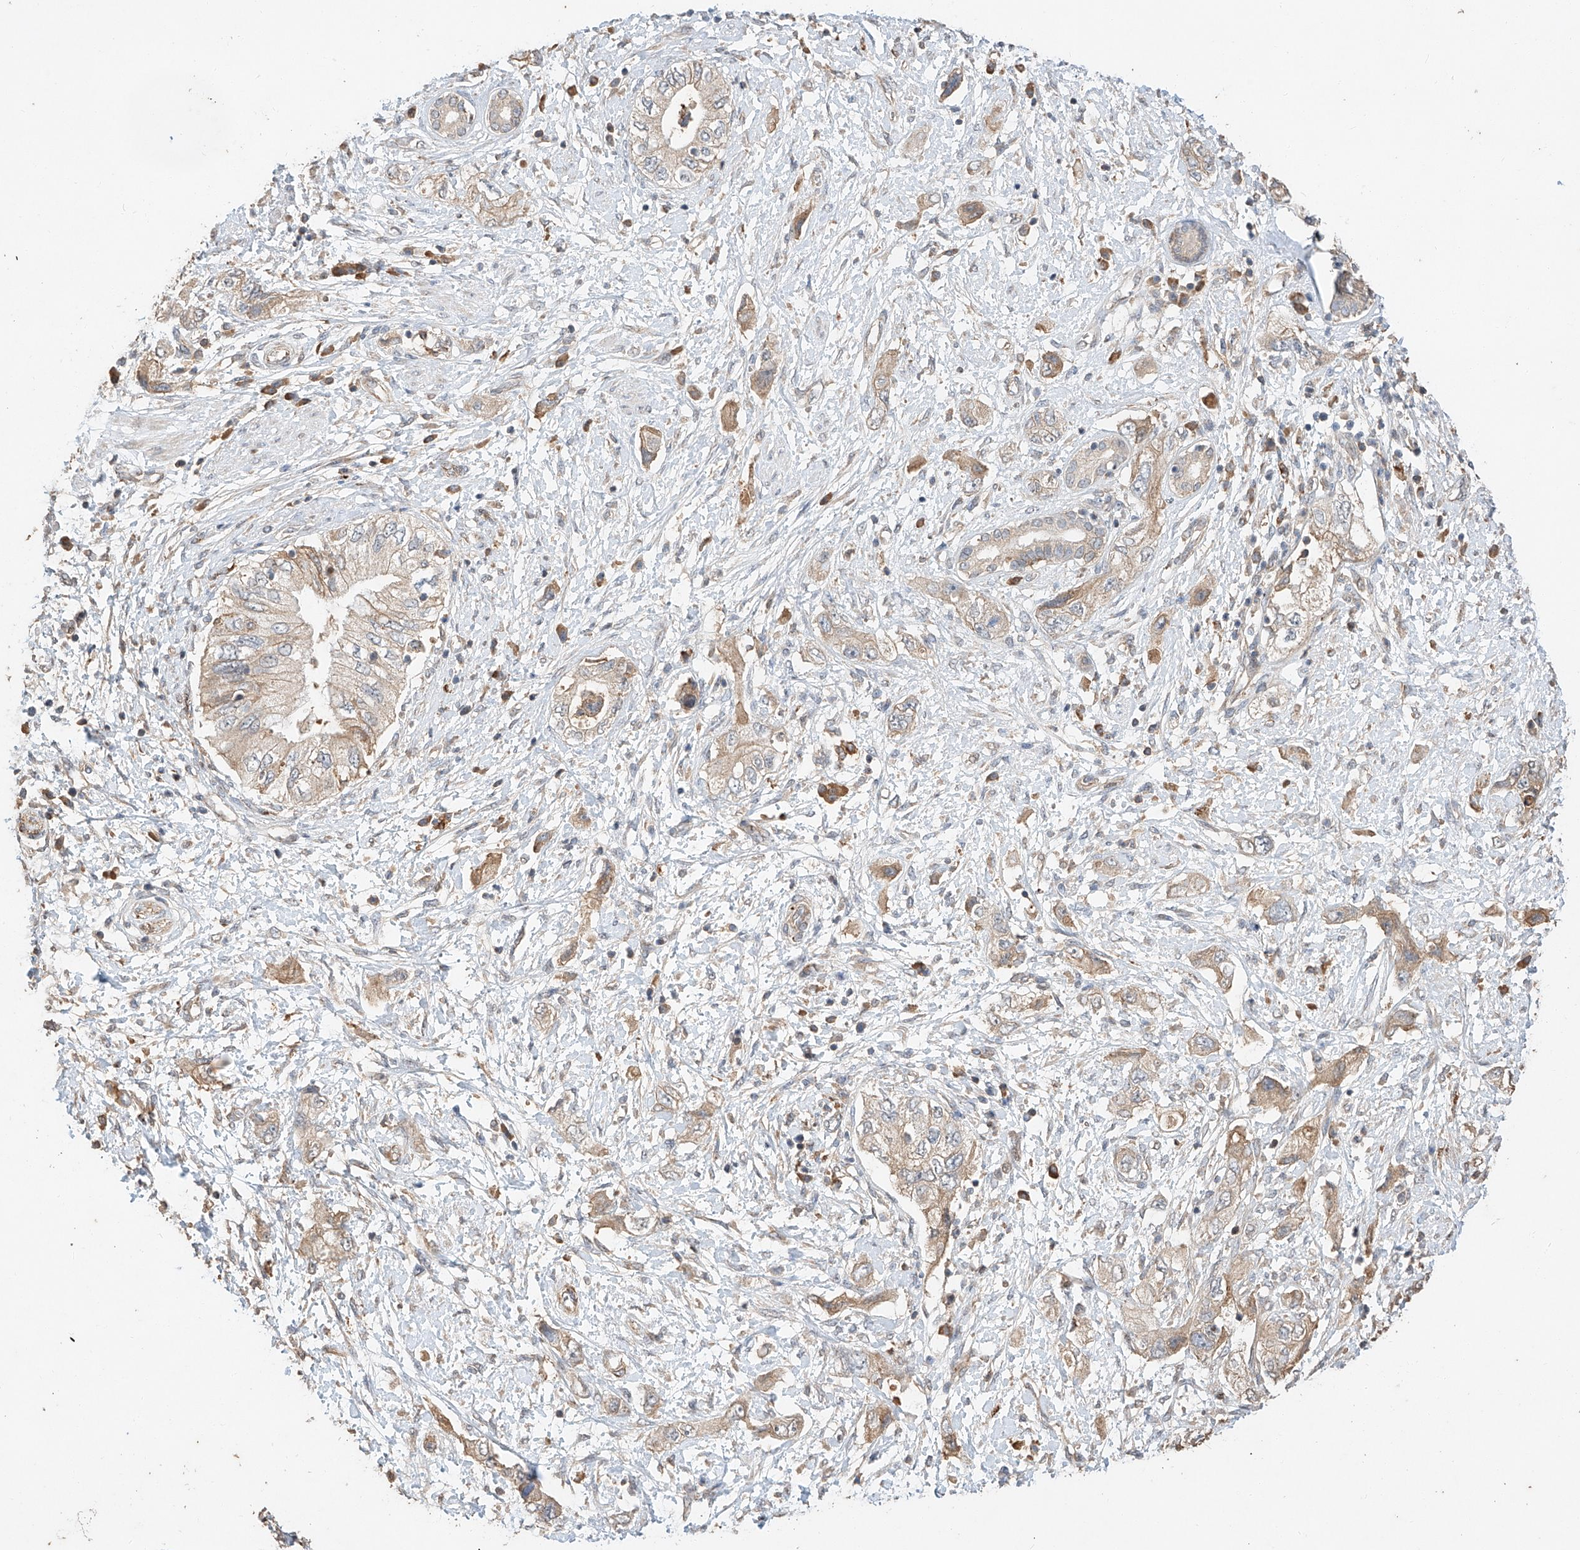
{"staining": {"intensity": "moderate", "quantity": "25%-75%", "location": "cytoplasmic/membranous"}, "tissue": "pancreatic cancer", "cell_type": "Tumor cells", "image_type": "cancer", "snomed": [{"axis": "morphology", "description": "Adenocarcinoma, NOS"}, {"axis": "topography", "description": "Pancreas"}], "caption": "Moderate cytoplasmic/membranous positivity is identified in approximately 25%-75% of tumor cells in pancreatic adenocarcinoma. (Brightfield microscopy of DAB IHC at high magnification).", "gene": "SUSD6", "patient": {"sex": "female", "age": 73}}